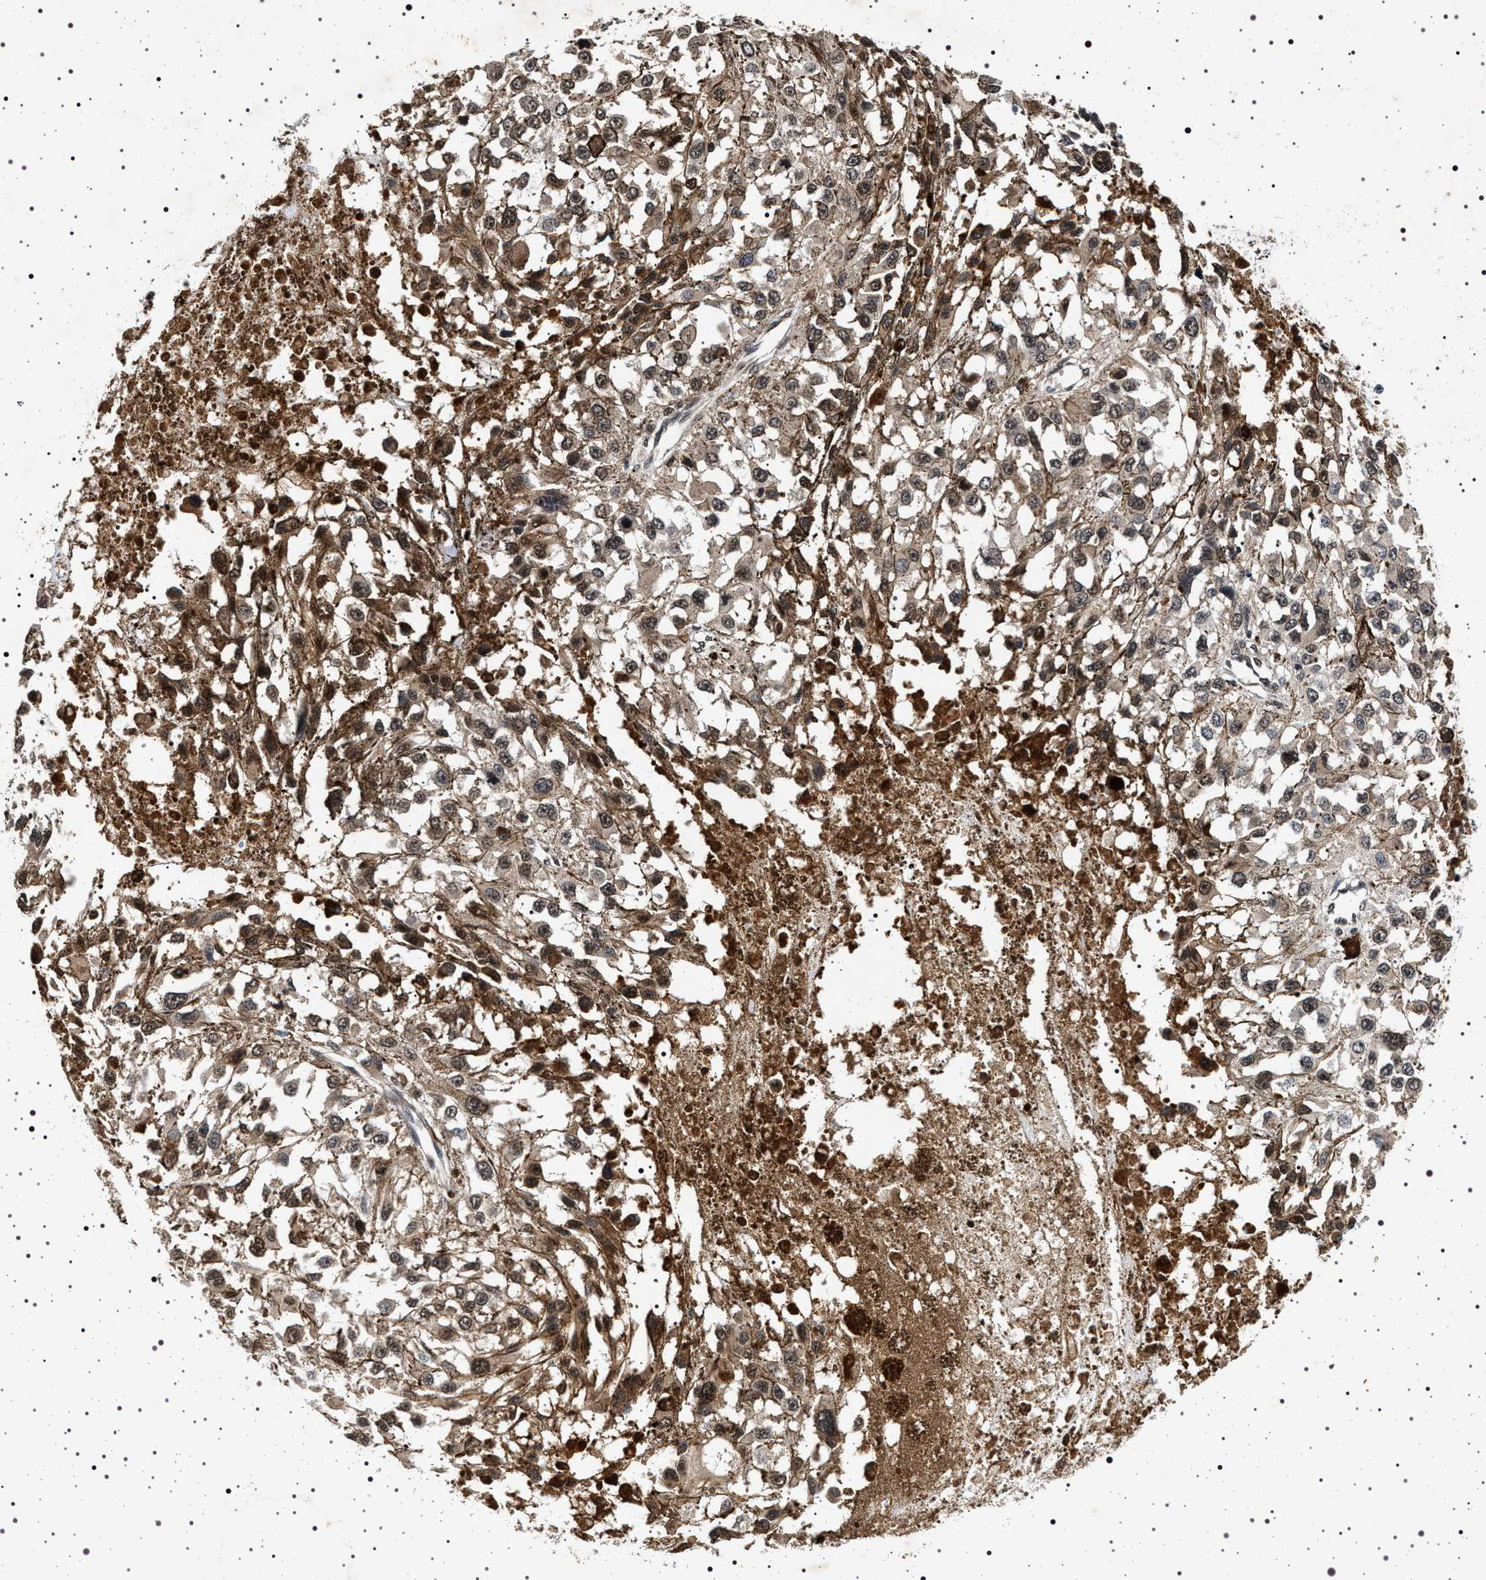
{"staining": {"intensity": "weak", "quantity": ">75%", "location": "cytoplasmic/membranous,nuclear"}, "tissue": "melanoma", "cell_type": "Tumor cells", "image_type": "cancer", "snomed": [{"axis": "morphology", "description": "Malignant melanoma, Metastatic site"}, {"axis": "topography", "description": "Lymph node"}], "caption": "Protein staining of melanoma tissue demonstrates weak cytoplasmic/membranous and nuclear expression in about >75% of tumor cells.", "gene": "CDKN1B", "patient": {"sex": "male", "age": 59}}